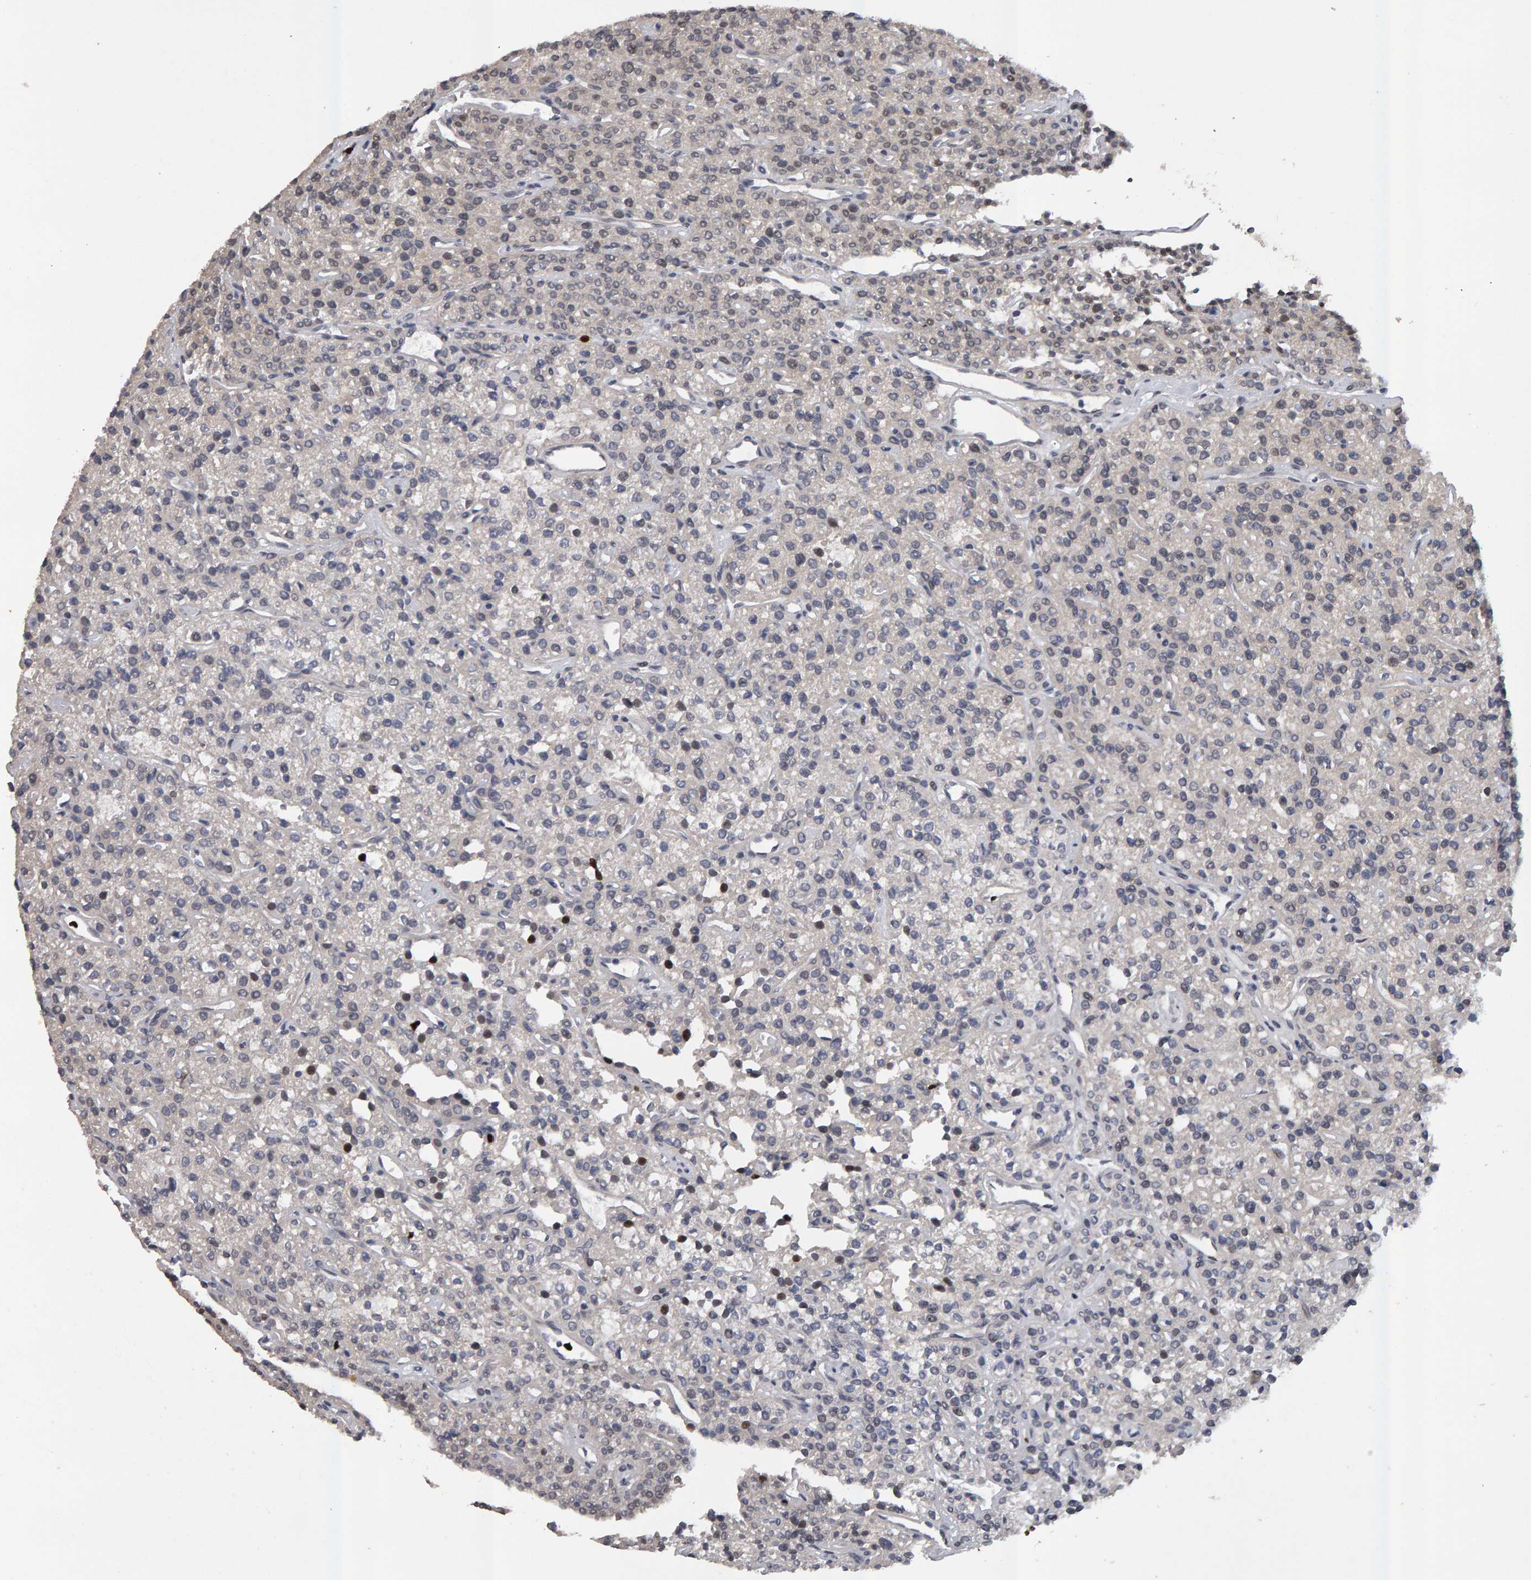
{"staining": {"intensity": "moderate", "quantity": "25%-75%", "location": "cytoplasmic/membranous,nuclear"}, "tissue": "parathyroid gland", "cell_type": "Glandular cells", "image_type": "normal", "snomed": [{"axis": "morphology", "description": "Normal tissue, NOS"}, {"axis": "topography", "description": "Parathyroid gland"}], "caption": "The histopathology image exhibits a brown stain indicating the presence of a protein in the cytoplasmic/membranous,nuclear of glandular cells in parathyroid gland. The staining is performed using DAB (3,3'-diaminobenzidine) brown chromogen to label protein expression. The nuclei are counter-stained blue using hematoxylin.", "gene": "IPO8", "patient": {"sex": "male", "age": 46}}